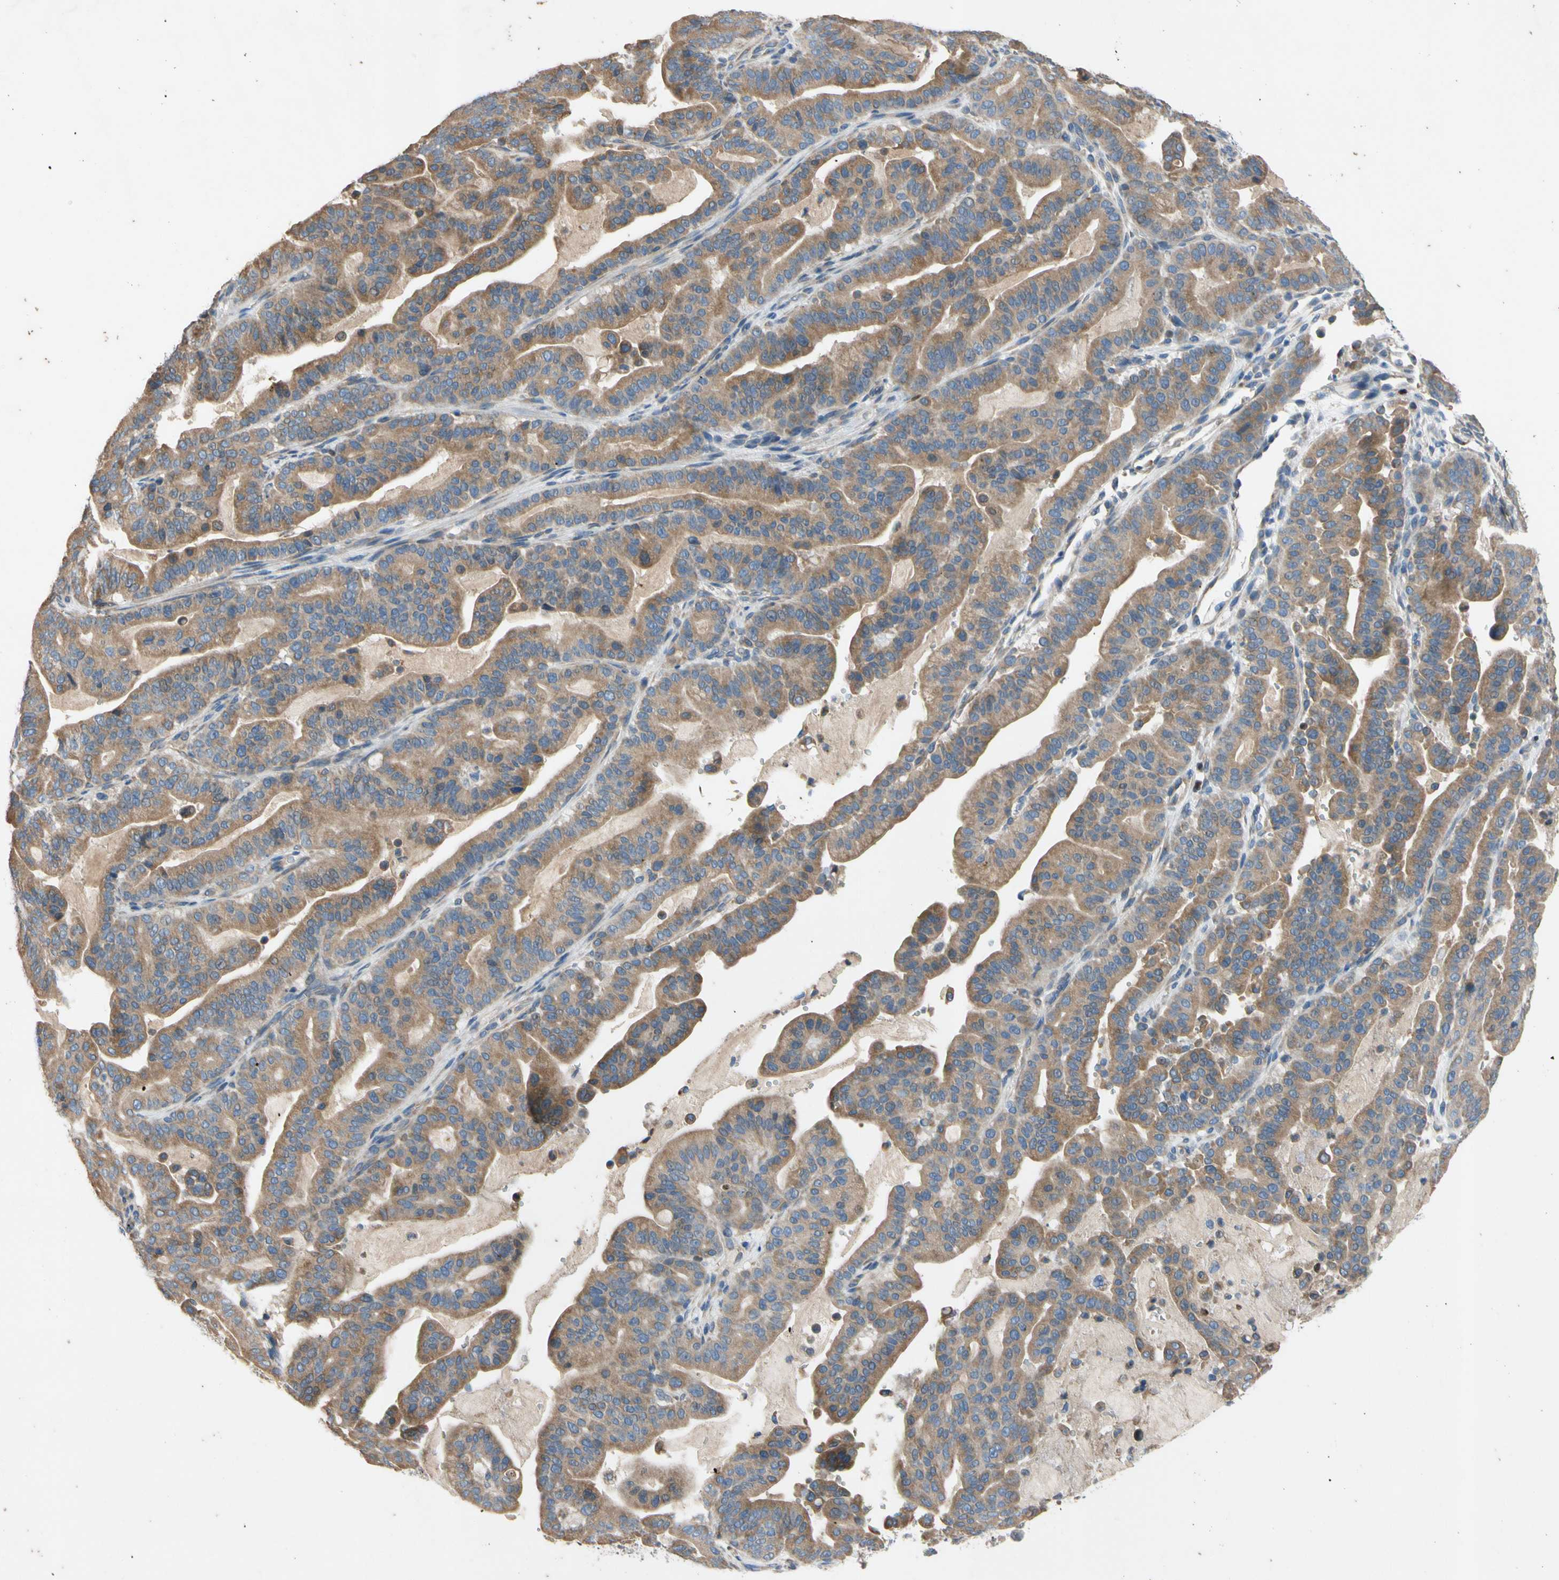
{"staining": {"intensity": "moderate", "quantity": ">75%", "location": "cytoplasmic/membranous"}, "tissue": "pancreatic cancer", "cell_type": "Tumor cells", "image_type": "cancer", "snomed": [{"axis": "morphology", "description": "Adenocarcinoma, NOS"}, {"axis": "topography", "description": "Pancreas"}], "caption": "High-magnification brightfield microscopy of pancreatic adenocarcinoma stained with DAB (3,3'-diaminobenzidine) (brown) and counterstained with hematoxylin (blue). tumor cells exhibit moderate cytoplasmic/membranous positivity is appreciated in approximately>75% of cells.", "gene": "TBX21", "patient": {"sex": "male", "age": 63}}